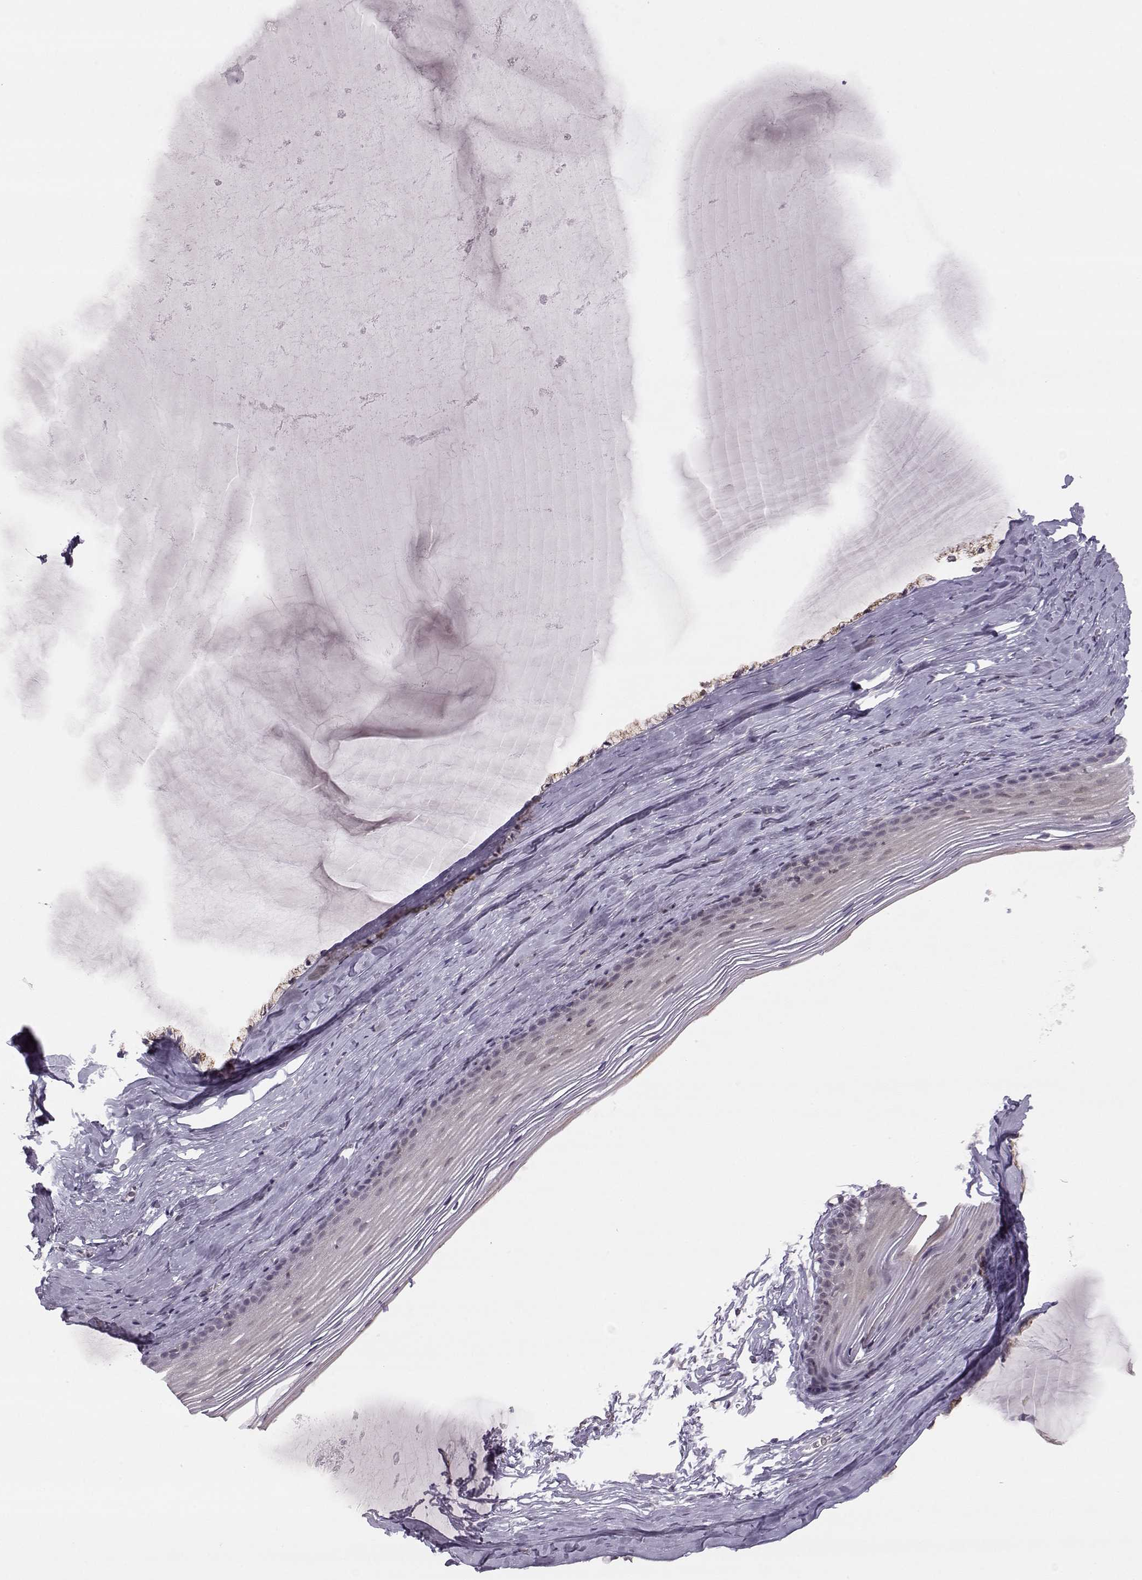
{"staining": {"intensity": "strong", "quantity": "25%-75%", "location": "cytoplasmic/membranous"}, "tissue": "cervix", "cell_type": "Glandular cells", "image_type": "normal", "snomed": [{"axis": "morphology", "description": "Normal tissue, NOS"}, {"axis": "topography", "description": "Cervix"}], "caption": "This histopathology image shows immunohistochemistry staining of unremarkable human cervix, with high strong cytoplasmic/membranous positivity in approximately 25%-75% of glandular cells.", "gene": "KIF13B", "patient": {"sex": "female", "age": 40}}